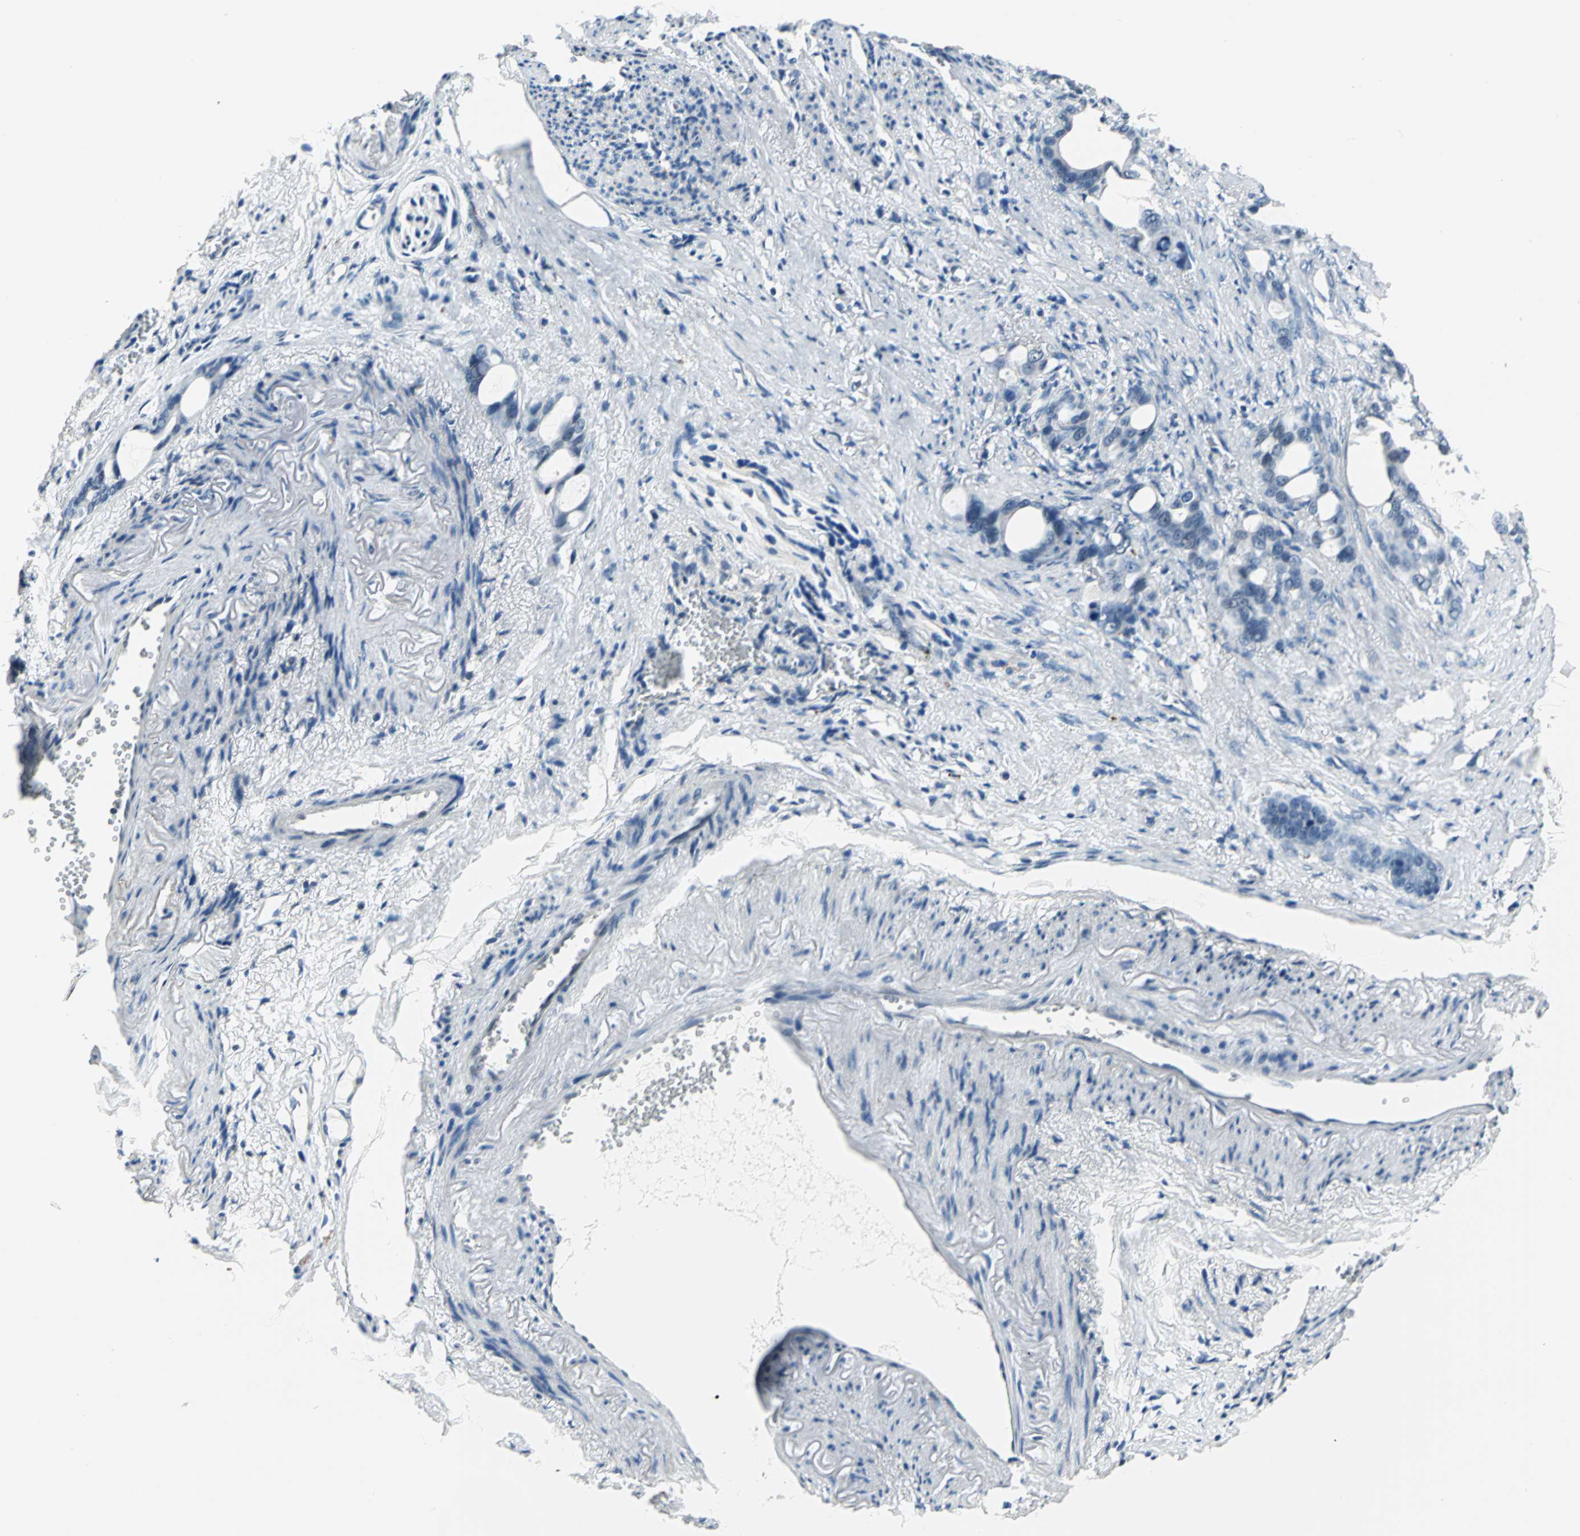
{"staining": {"intensity": "negative", "quantity": "none", "location": "none"}, "tissue": "stomach cancer", "cell_type": "Tumor cells", "image_type": "cancer", "snomed": [{"axis": "morphology", "description": "Adenocarcinoma, NOS"}, {"axis": "topography", "description": "Stomach"}], "caption": "This is a image of IHC staining of adenocarcinoma (stomach), which shows no staining in tumor cells.", "gene": "RAD17", "patient": {"sex": "female", "age": 75}}